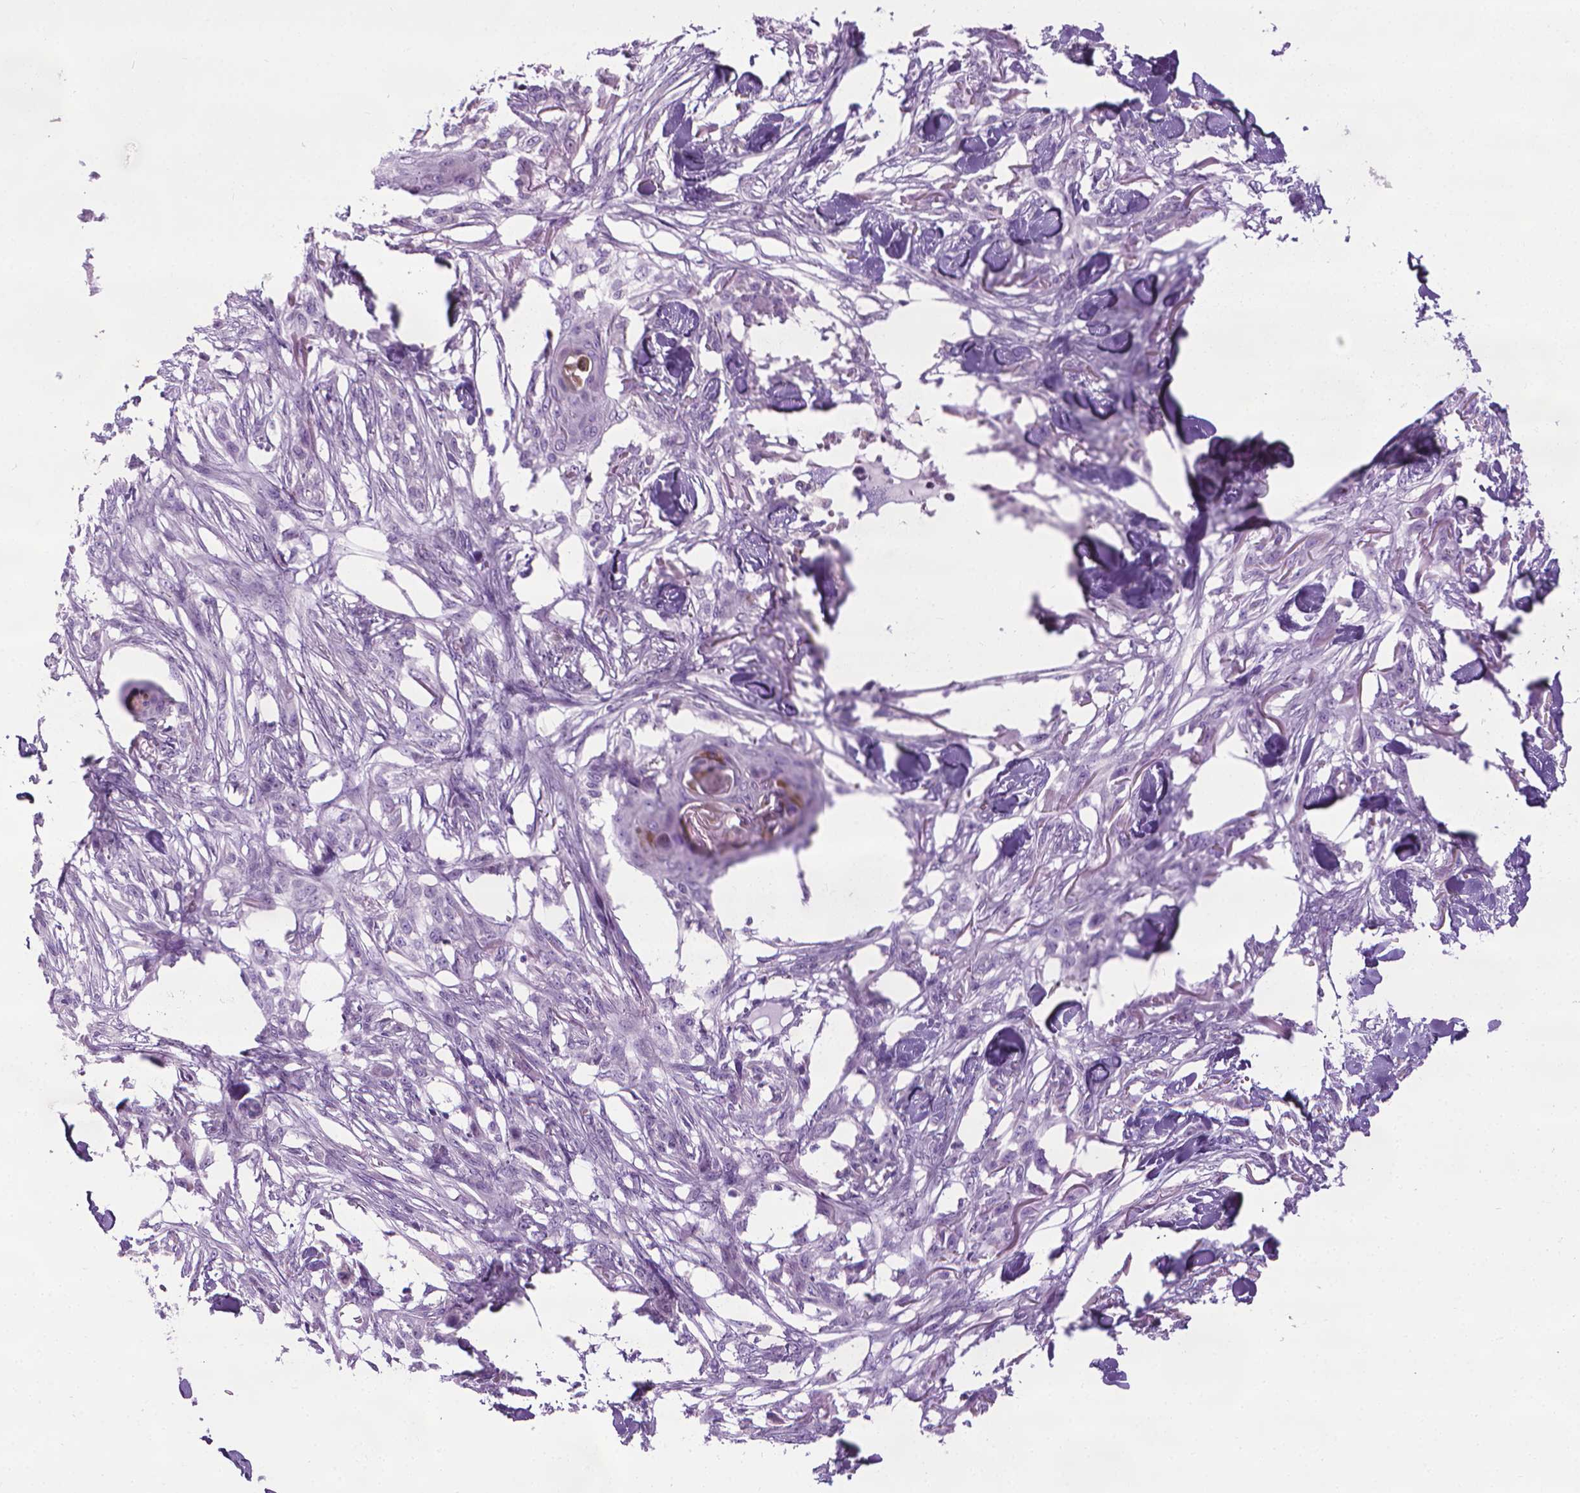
{"staining": {"intensity": "negative", "quantity": "none", "location": "none"}, "tissue": "skin cancer", "cell_type": "Tumor cells", "image_type": "cancer", "snomed": [{"axis": "morphology", "description": "Squamous cell carcinoma, NOS"}, {"axis": "topography", "description": "Skin"}], "caption": "A micrograph of squamous cell carcinoma (skin) stained for a protein exhibits no brown staining in tumor cells.", "gene": "DNAI7", "patient": {"sex": "female", "age": 59}}